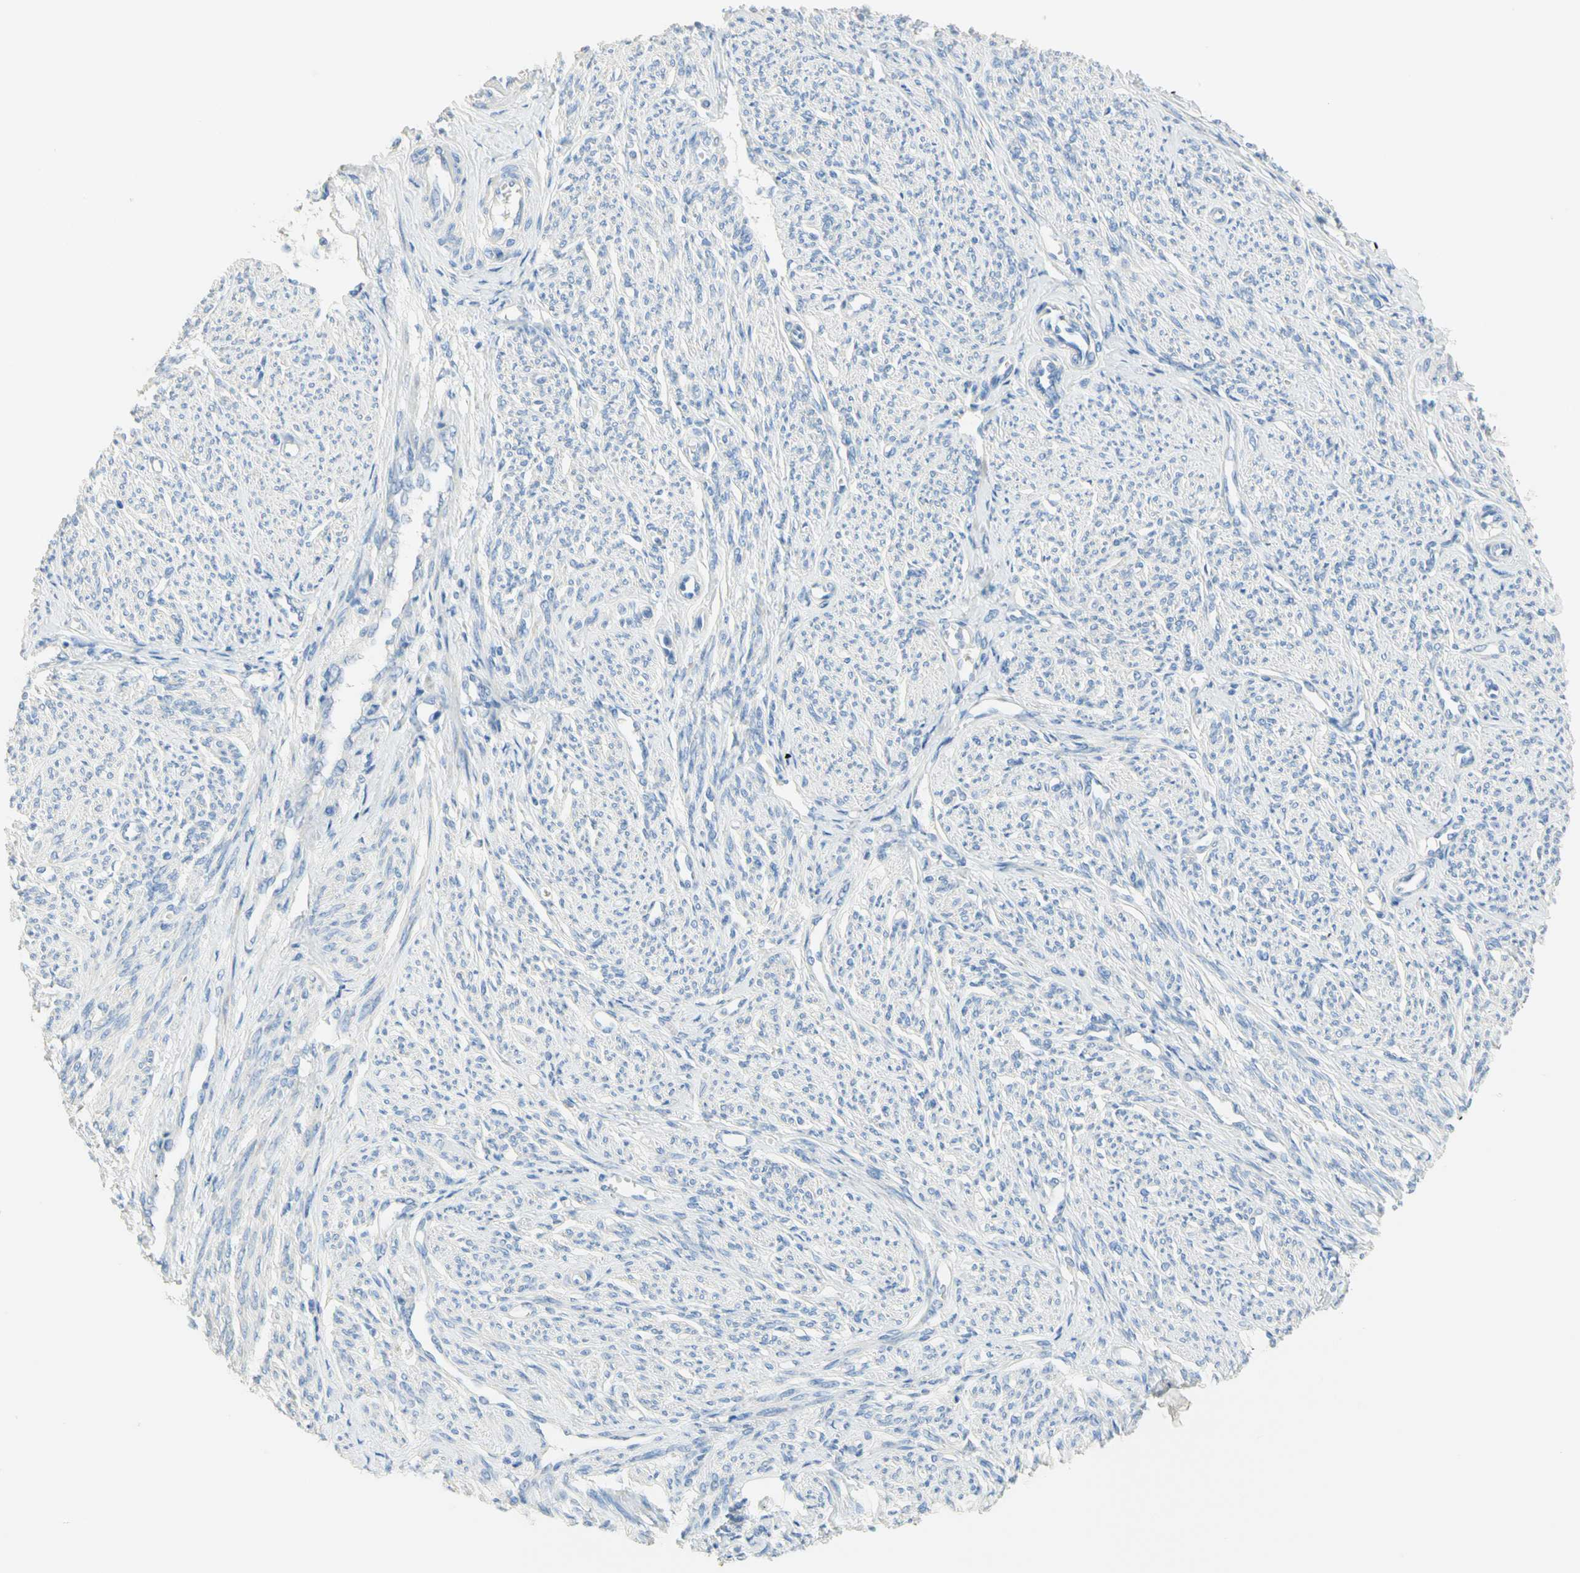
{"staining": {"intensity": "negative", "quantity": "none", "location": "none"}, "tissue": "smooth muscle", "cell_type": "Smooth muscle cells", "image_type": "normal", "snomed": [{"axis": "morphology", "description": "Normal tissue, NOS"}, {"axis": "topography", "description": "Smooth muscle"}], "caption": "Immunohistochemistry (IHC) of normal human smooth muscle exhibits no staining in smooth muscle cells.", "gene": "NECTIN4", "patient": {"sex": "female", "age": 65}}